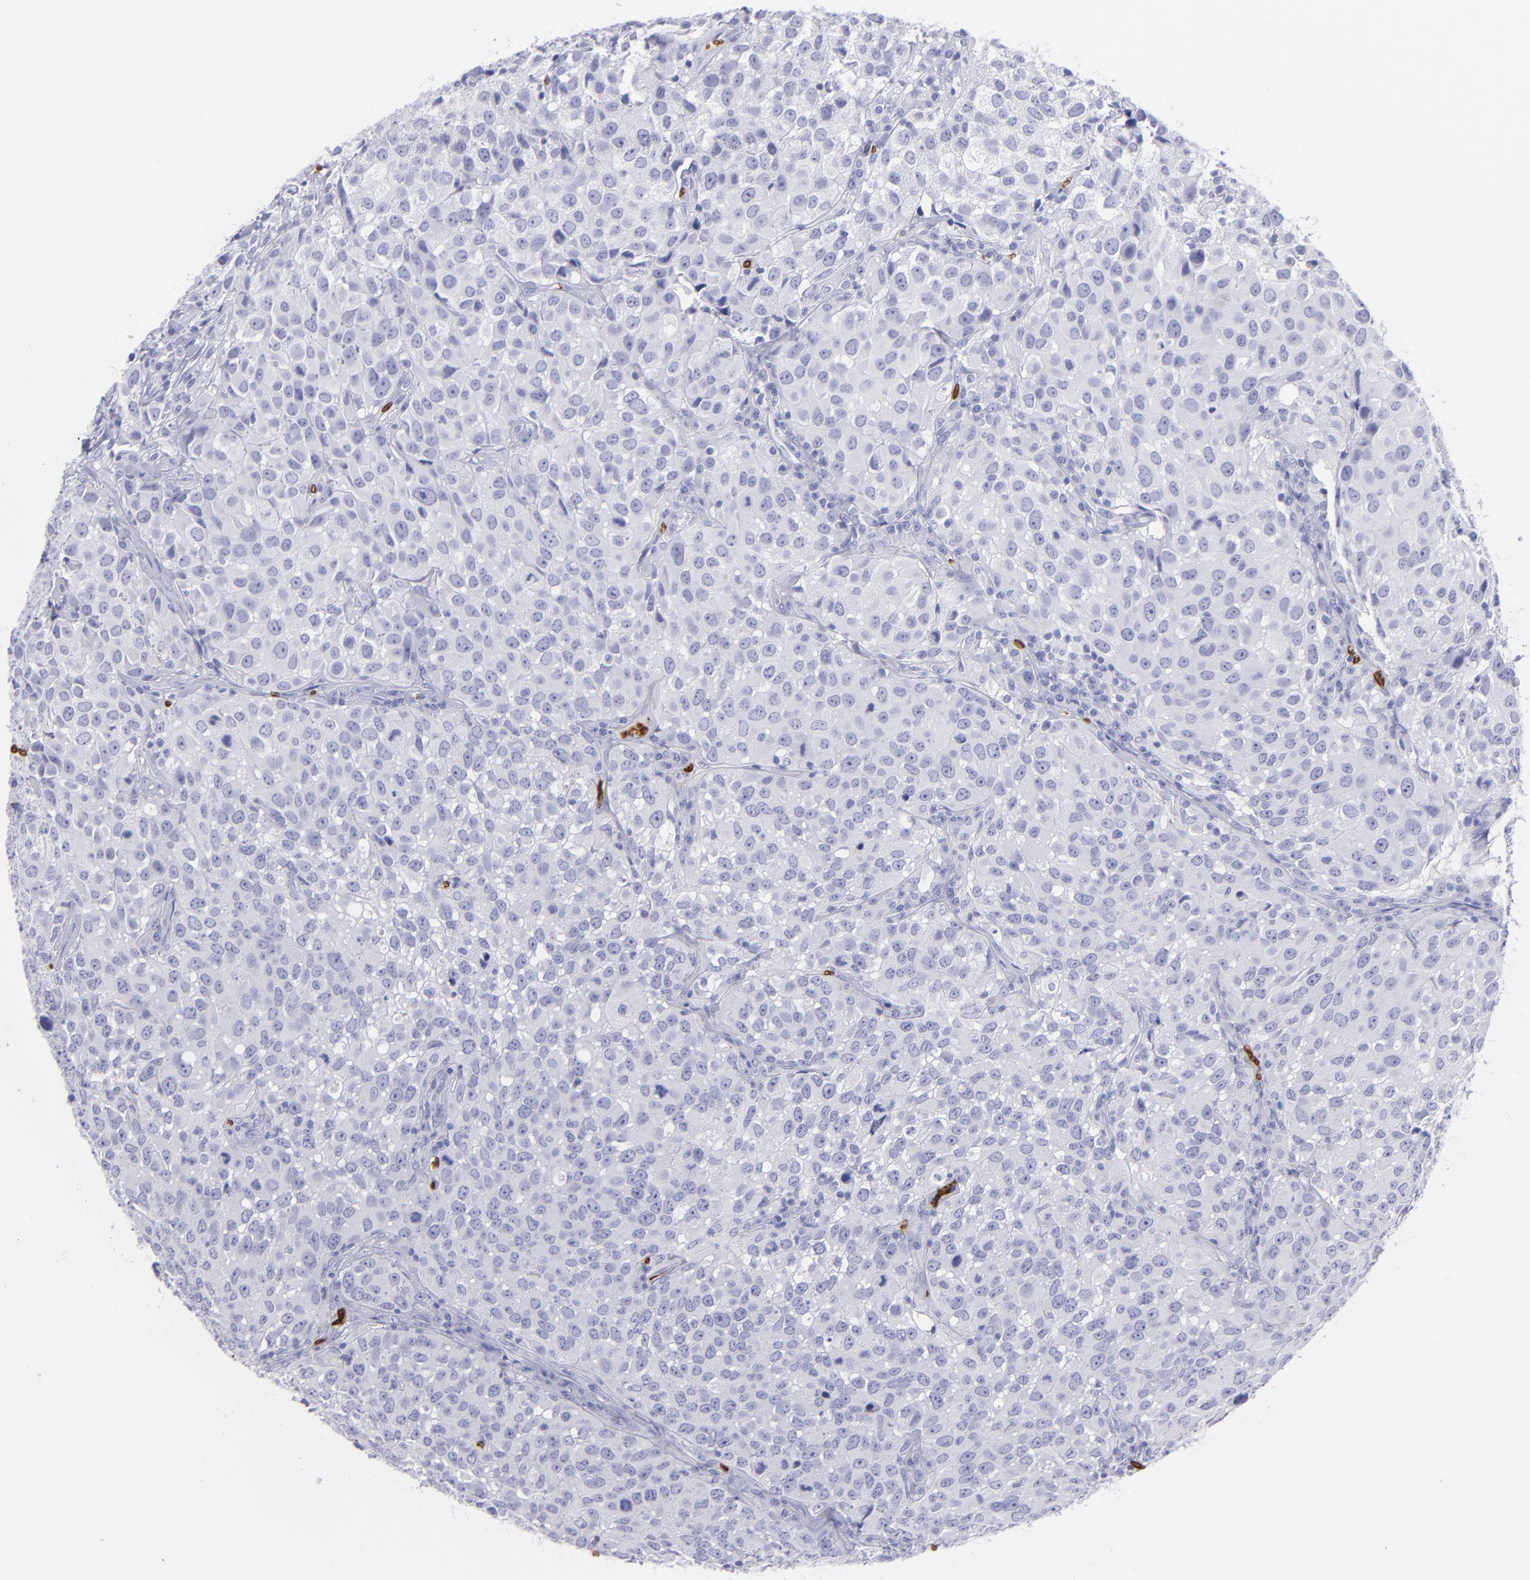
{"staining": {"intensity": "negative", "quantity": "none", "location": "none"}, "tissue": "urothelial cancer", "cell_type": "Tumor cells", "image_type": "cancer", "snomed": [{"axis": "morphology", "description": "Urothelial carcinoma, High grade"}, {"axis": "topography", "description": "Urinary bladder"}], "caption": "An image of high-grade urothelial carcinoma stained for a protein displays no brown staining in tumor cells.", "gene": "GYPA", "patient": {"sex": "female", "age": 75}}